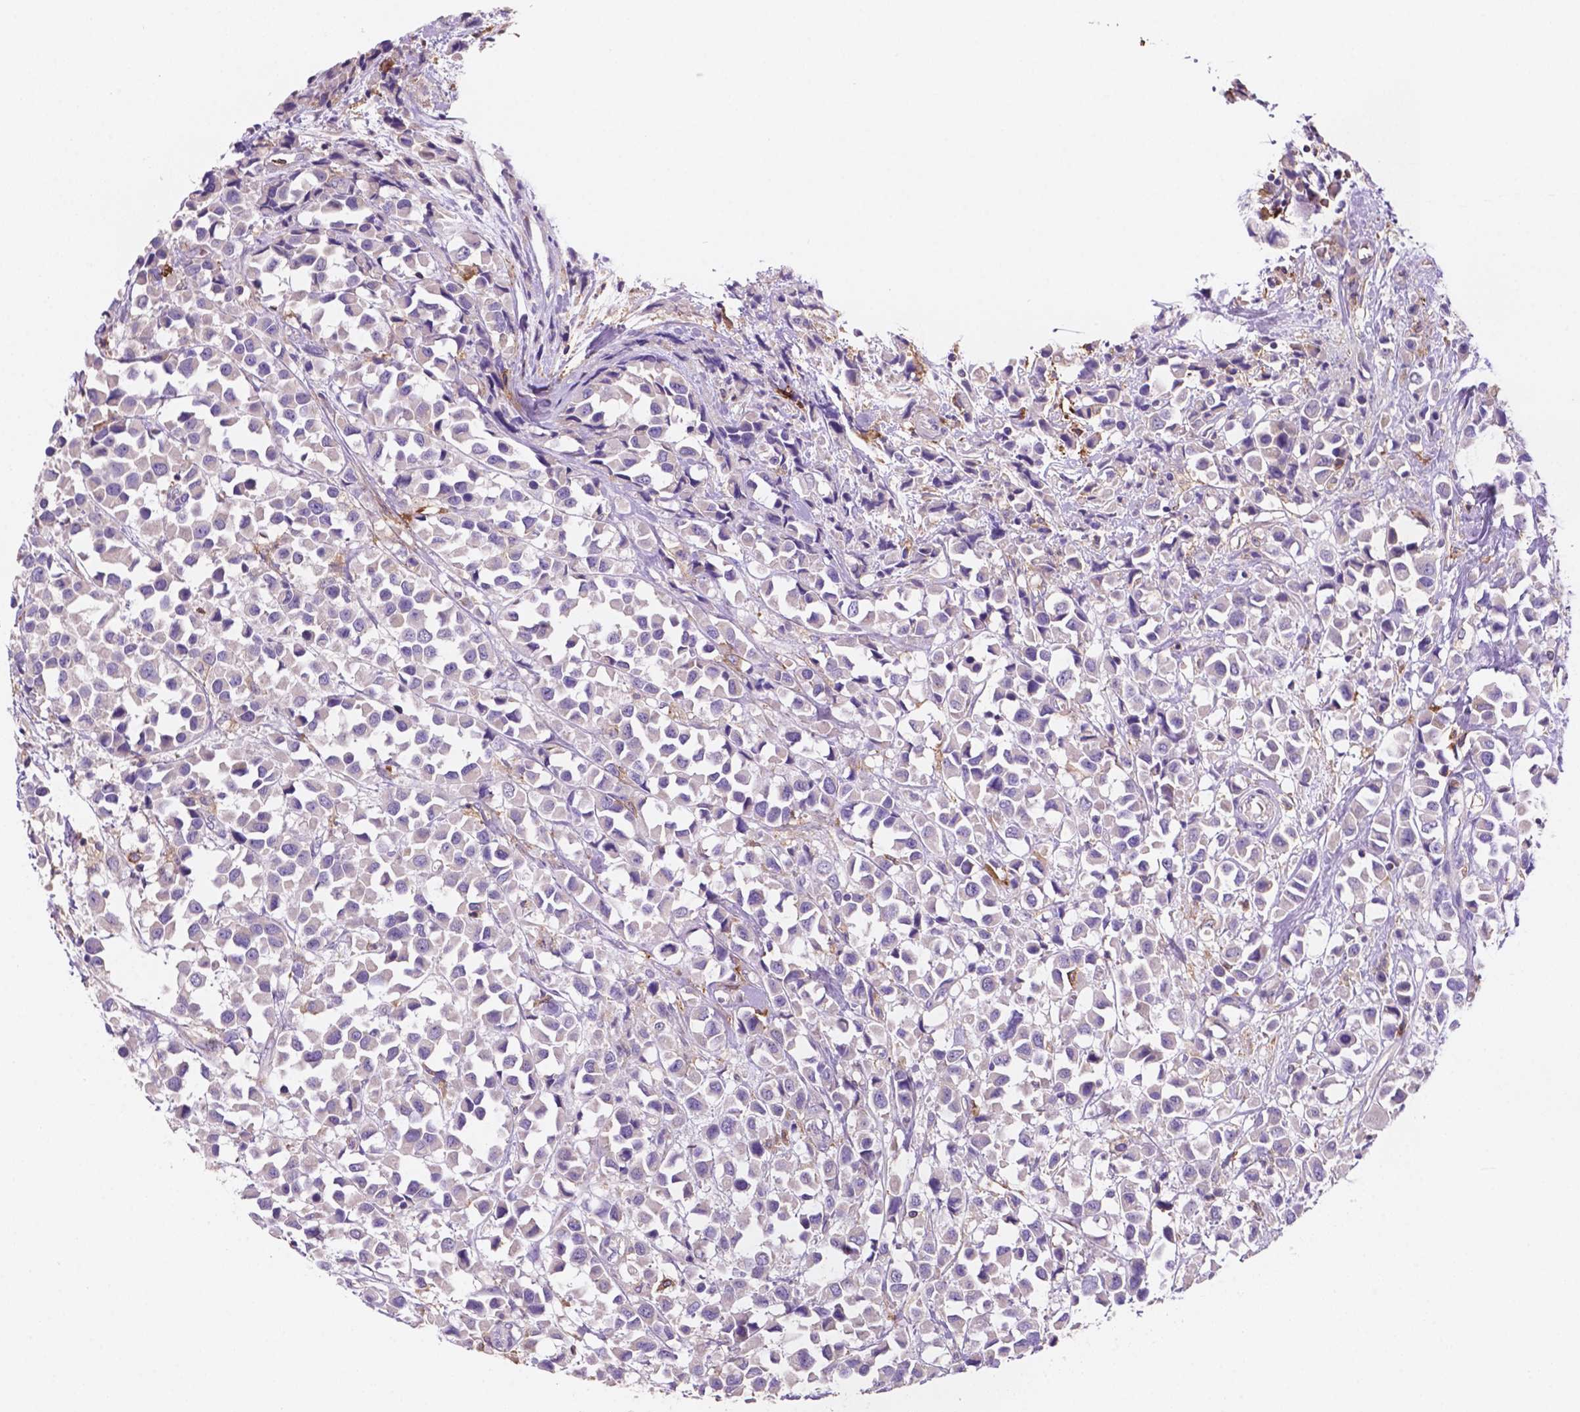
{"staining": {"intensity": "negative", "quantity": "none", "location": "none"}, "tissue": "breast cancer", "cell_type": "Tumor cells", "image_type": "cancer", "snomed": [{"axis": "morphology", "description": "Duct carcinoma"}, {"axis": "topography", "description": "Breast"}], "caption": "IHC histopathology image of breast cancer (intraductal carcinoma) stained for a protein (brown), which reveals no positivity in tumor cells.", "gene": "MKRN2OS", "patient": {"sex": "female", "age": 61}}